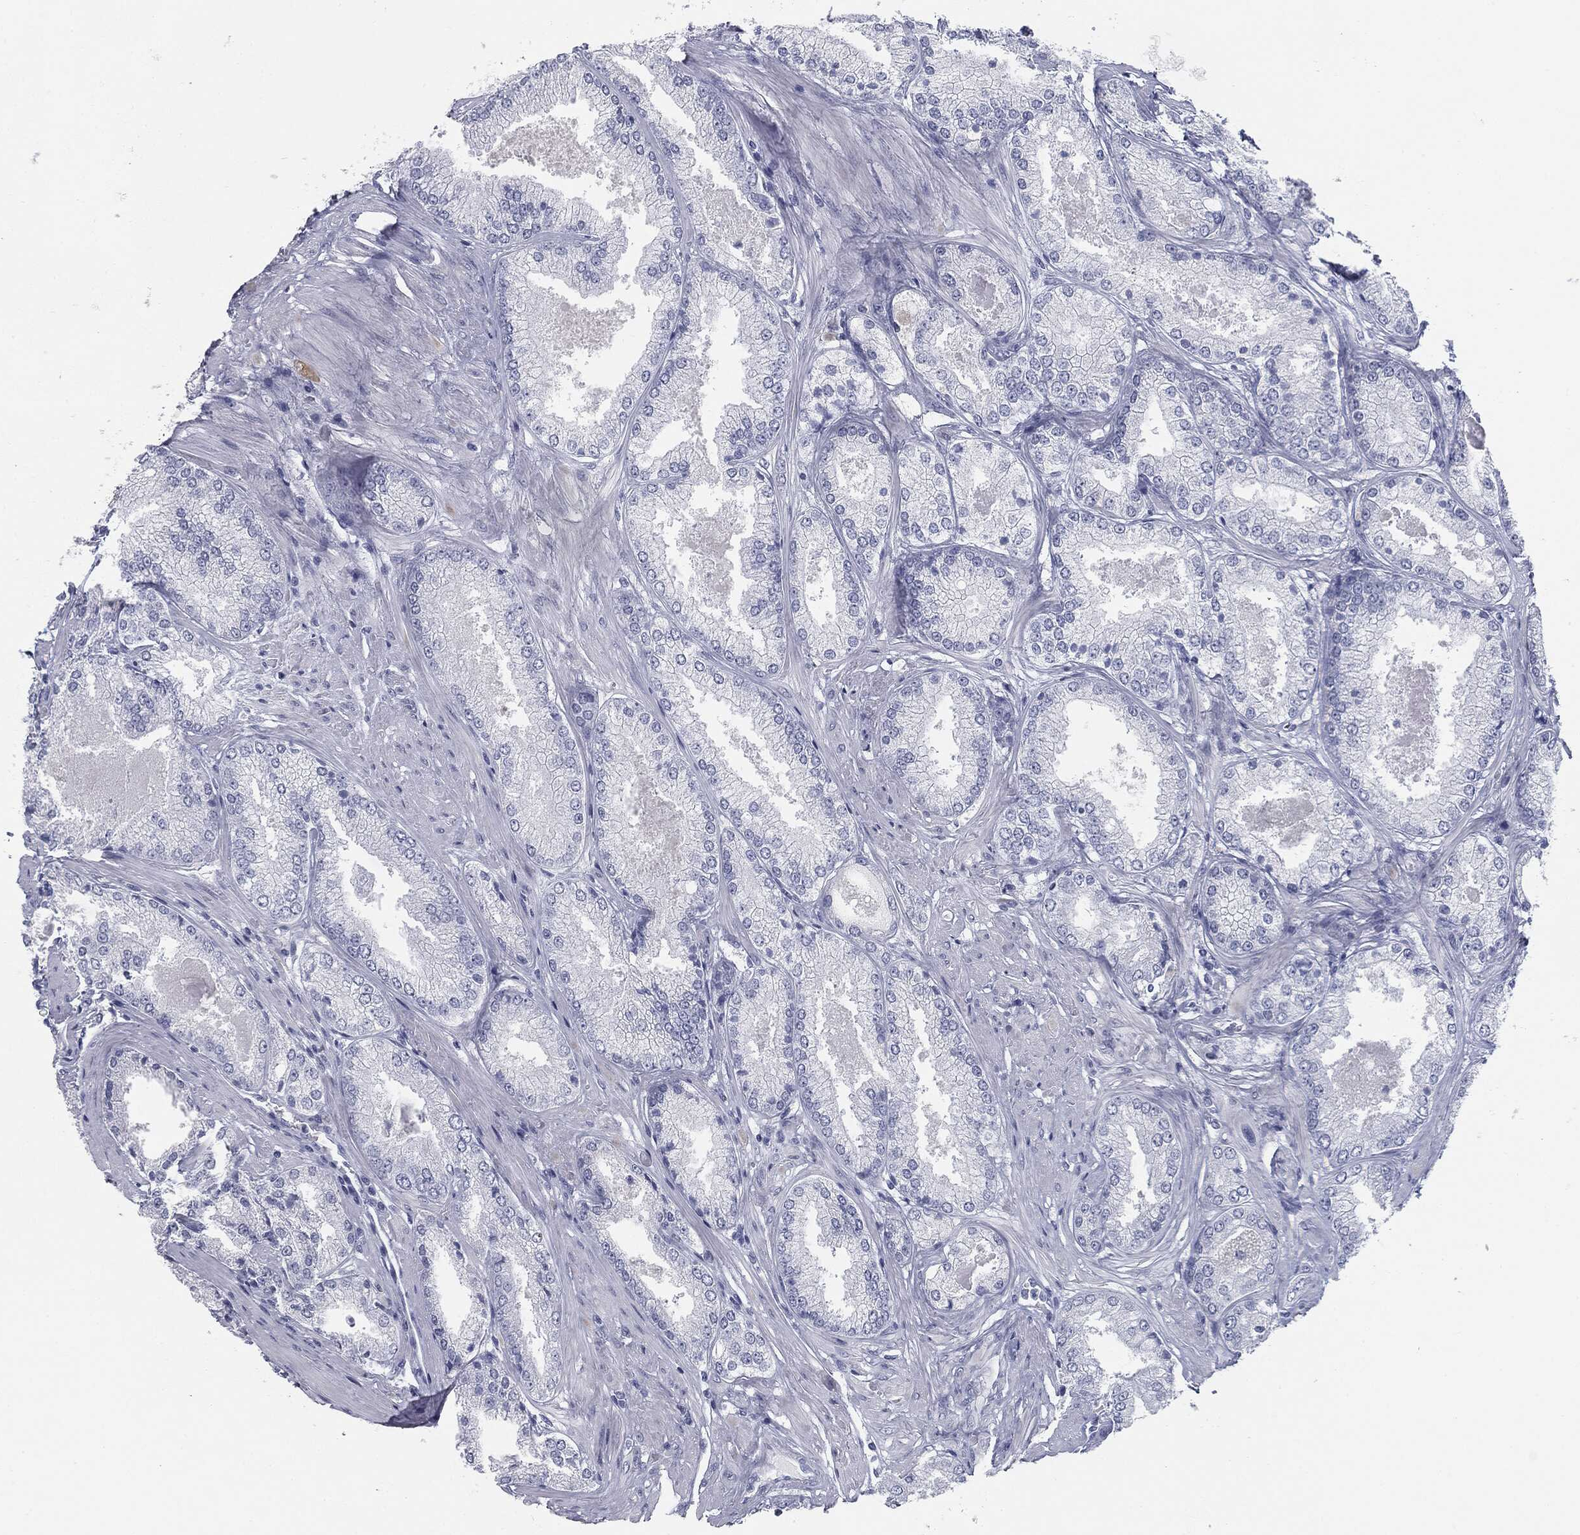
{"staining": {"intensity": "negative", "quantity": "none", "location": "none"}, "tissue": "prostate cancer", "cell_type": "Tumor cells", "image_type": "cancer", "snomed": [{"axis": "morphology", "description": "Adenocarcinoma, Low grade"}, {"axis": "topography", "description": "Prostate"}], "caption": "Tumor cells show no significant staining in prostate adenocarcinoma (low-grade). Brightfield microscopy of immunohistochemistry (IHC) stained with DAB (brown) and hematoxylin (blue), captured at high magnification.", "gene": "TPO", "patient": {"sex": "male", "age": 68}}